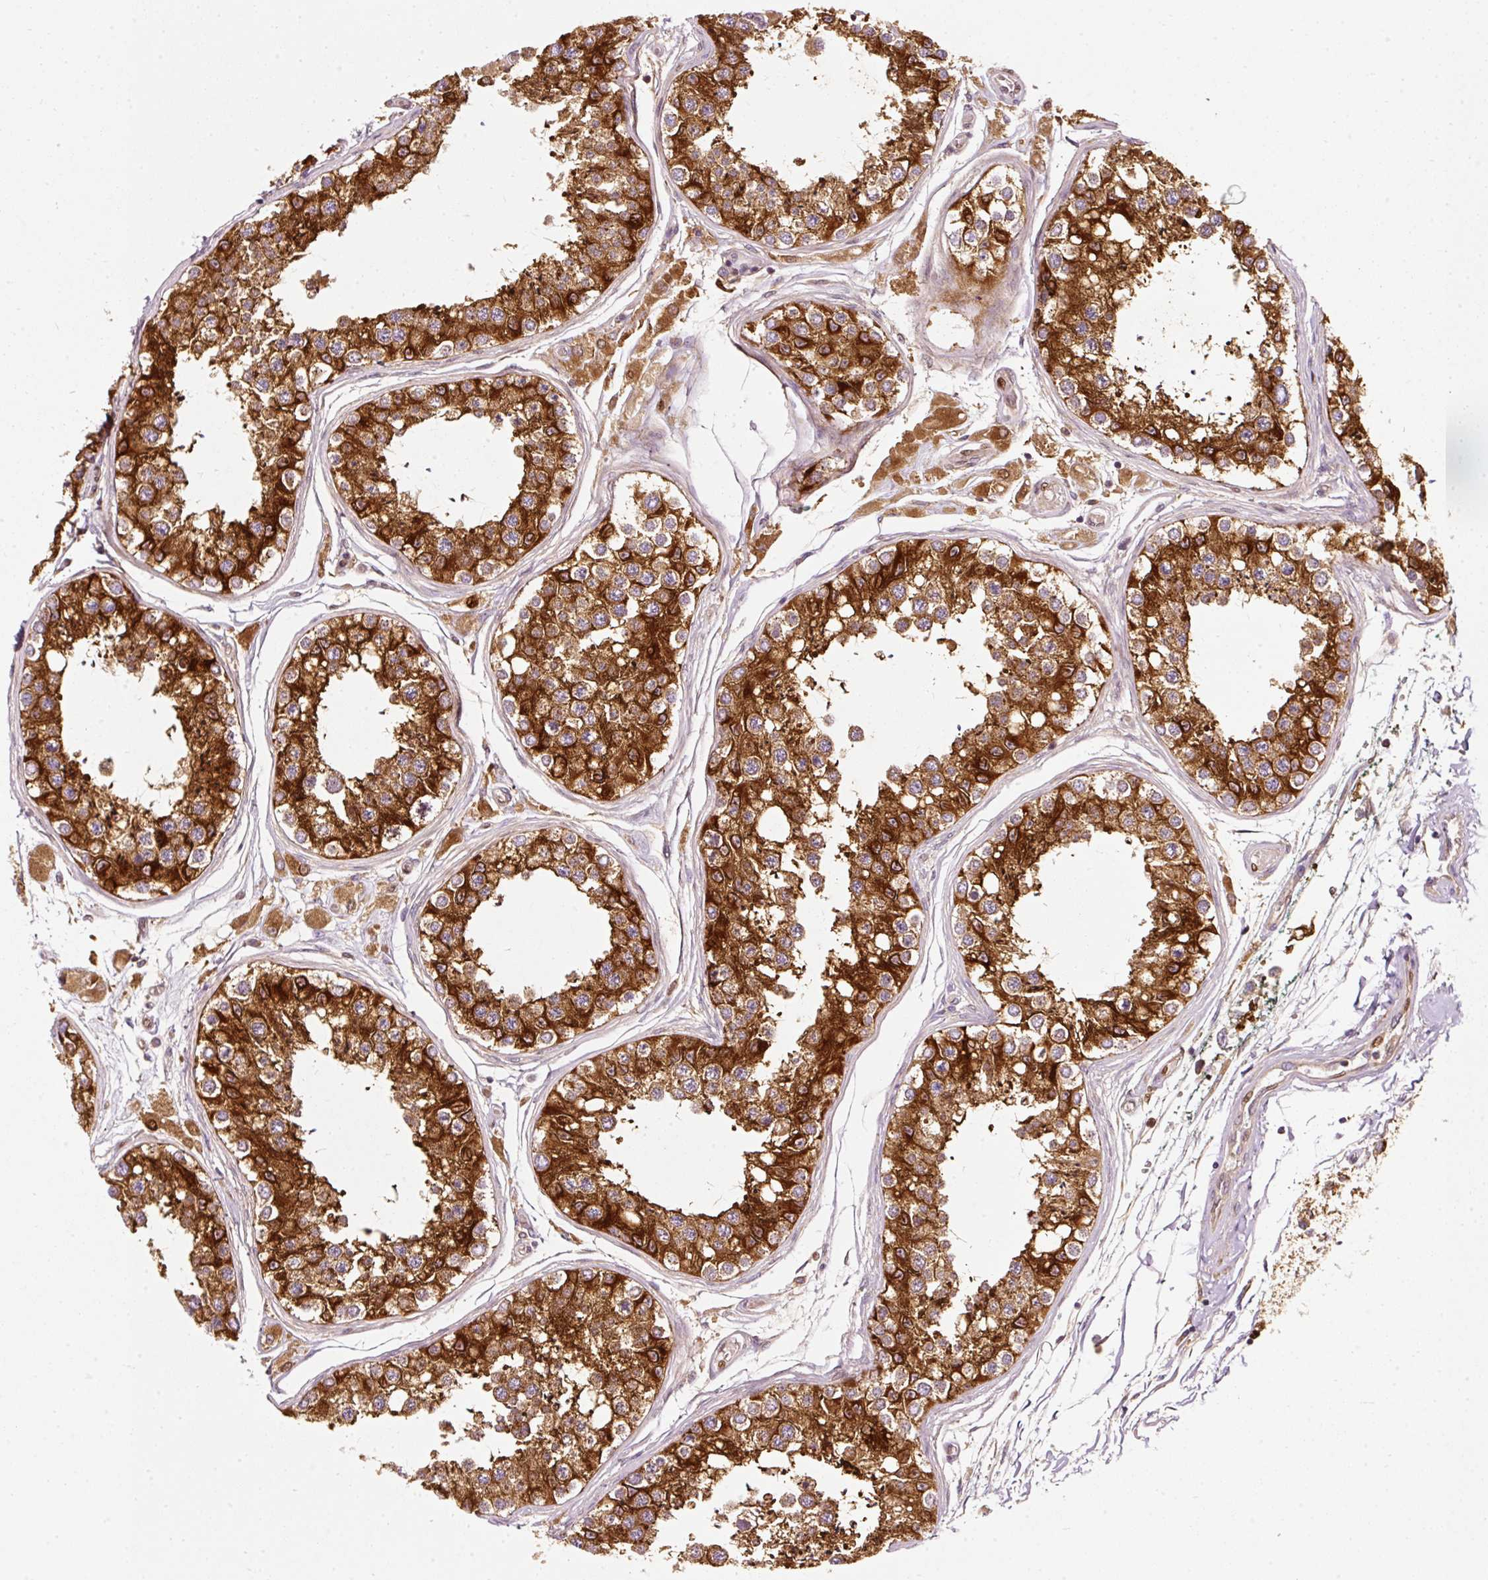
{"staining": {"intensity": "strong", "quantity": ">75%", "location": "cytoplasmic/membranous"}, "tissue": "testis", "cell_type": "Cells in seminiferous ducts", "image_type": "normal", "snomed": [{"axis": "morphology", "description": "Normal tissue, NOS"}, {"axis": "topography", "description": "Testis"}], "caption": "Protein staining by immunohistochemistry (IHC) demonstrates strong cytoplasmic/membranous expression in about >75% of cells in seminiferous ducts in benign testis. (DAB (3,3'-diaminobenzidine) IHC, brown staining for protein, blue staining for nuclei).", "gene": "NAPA", "patient": {"sex": "male", "age": 25}}